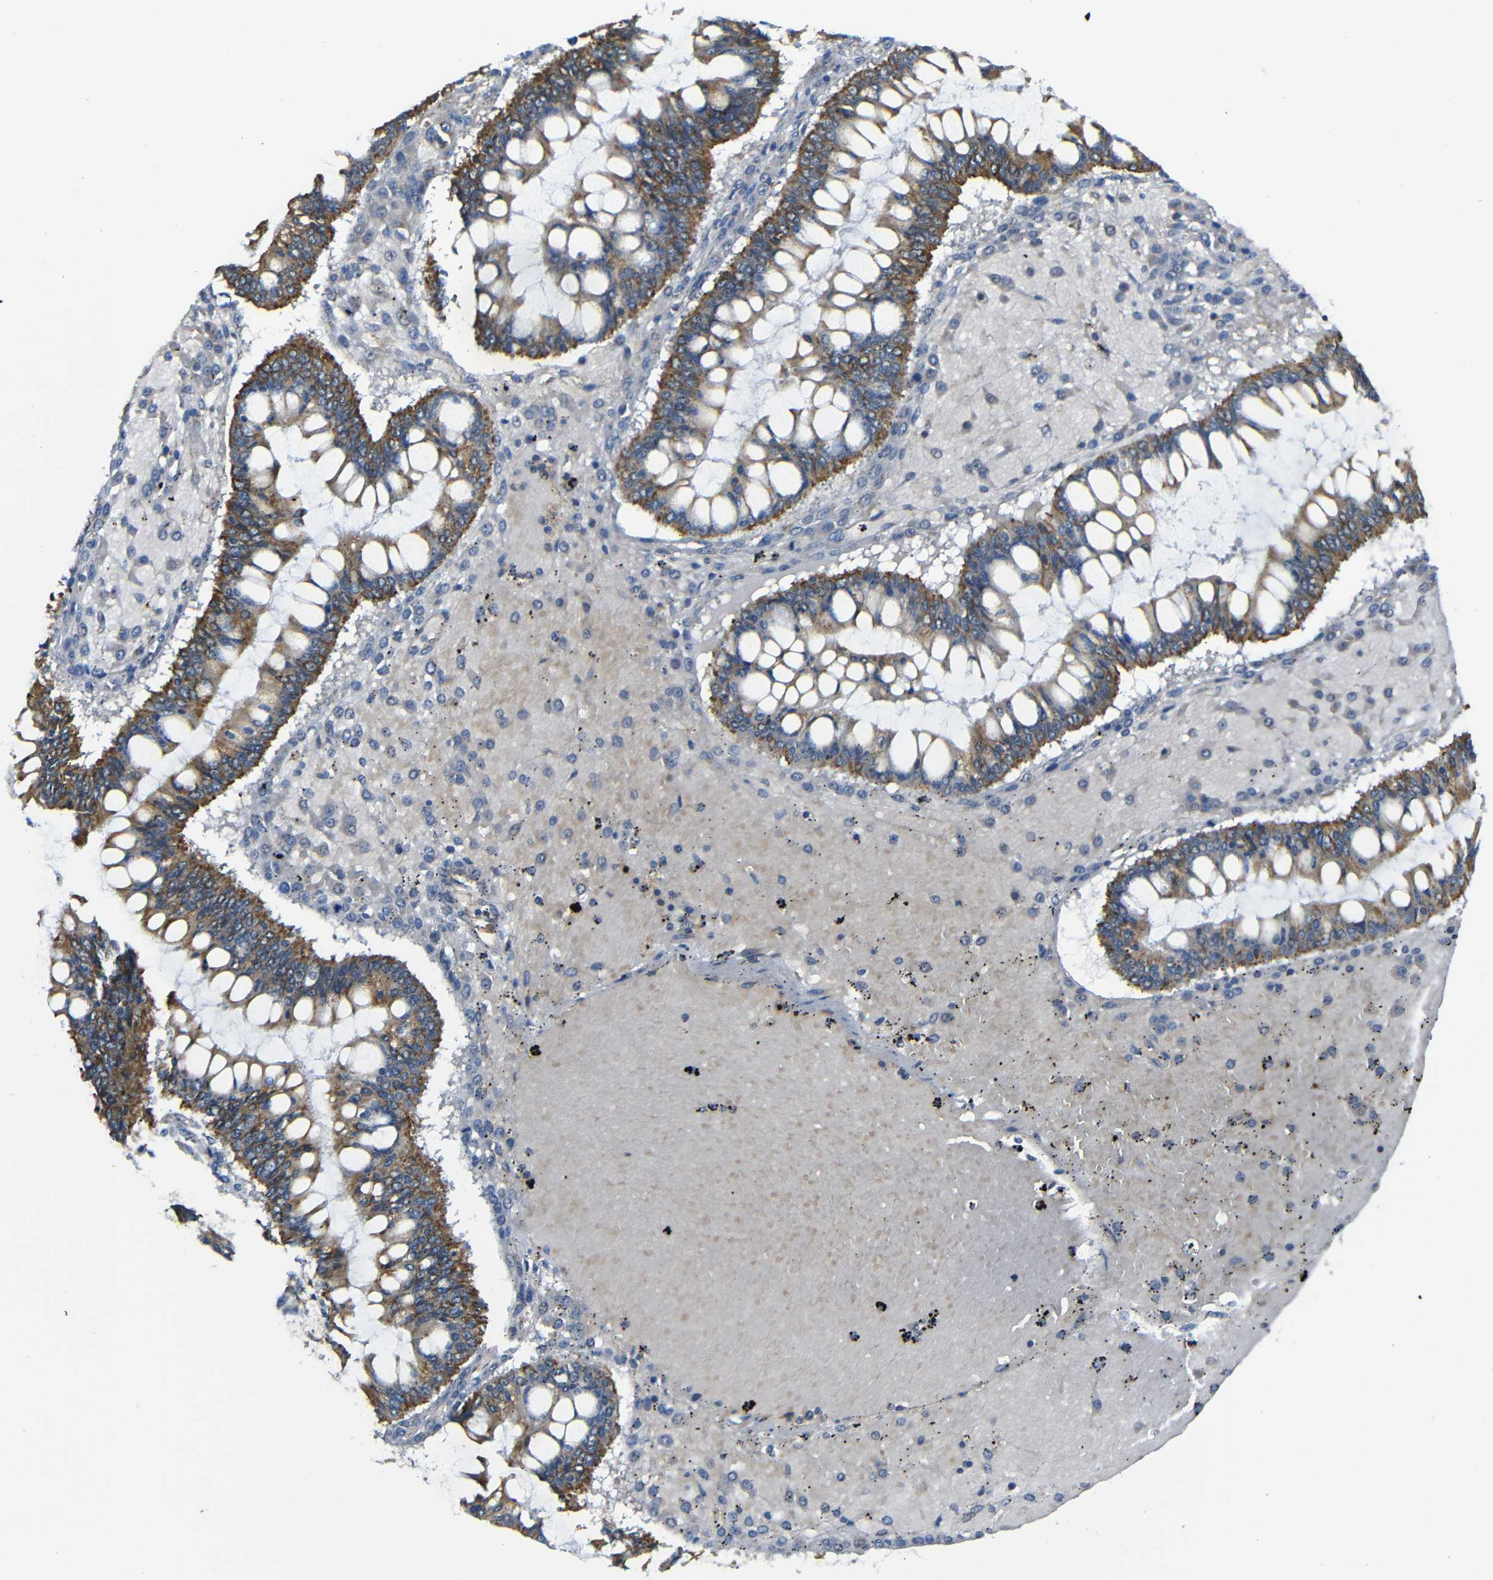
{"staining": {"intensity": "moderate", "quantity": ">75%", "location": "cytoplasmic/membranous"}, "tissue": "ovarian cancer", "cell_type": "Tumor cells", "image_type": "cancer", "snomed": [{"axis": "morphology", "description": "Cystadenocarcinoma, mucinous, NOS"}, {"axis": "topography", "description": "Ovary"}], "caption": "This is an image of immunohistochemistry (IHC) staining of ovarian mucinous cystadenocarcinoma, which shows moderate staining in the cytoplasmic/membranous of tumor cells.", "gene": "PDCD1LG2", "patient": {"sex": "female", "age": 73}}